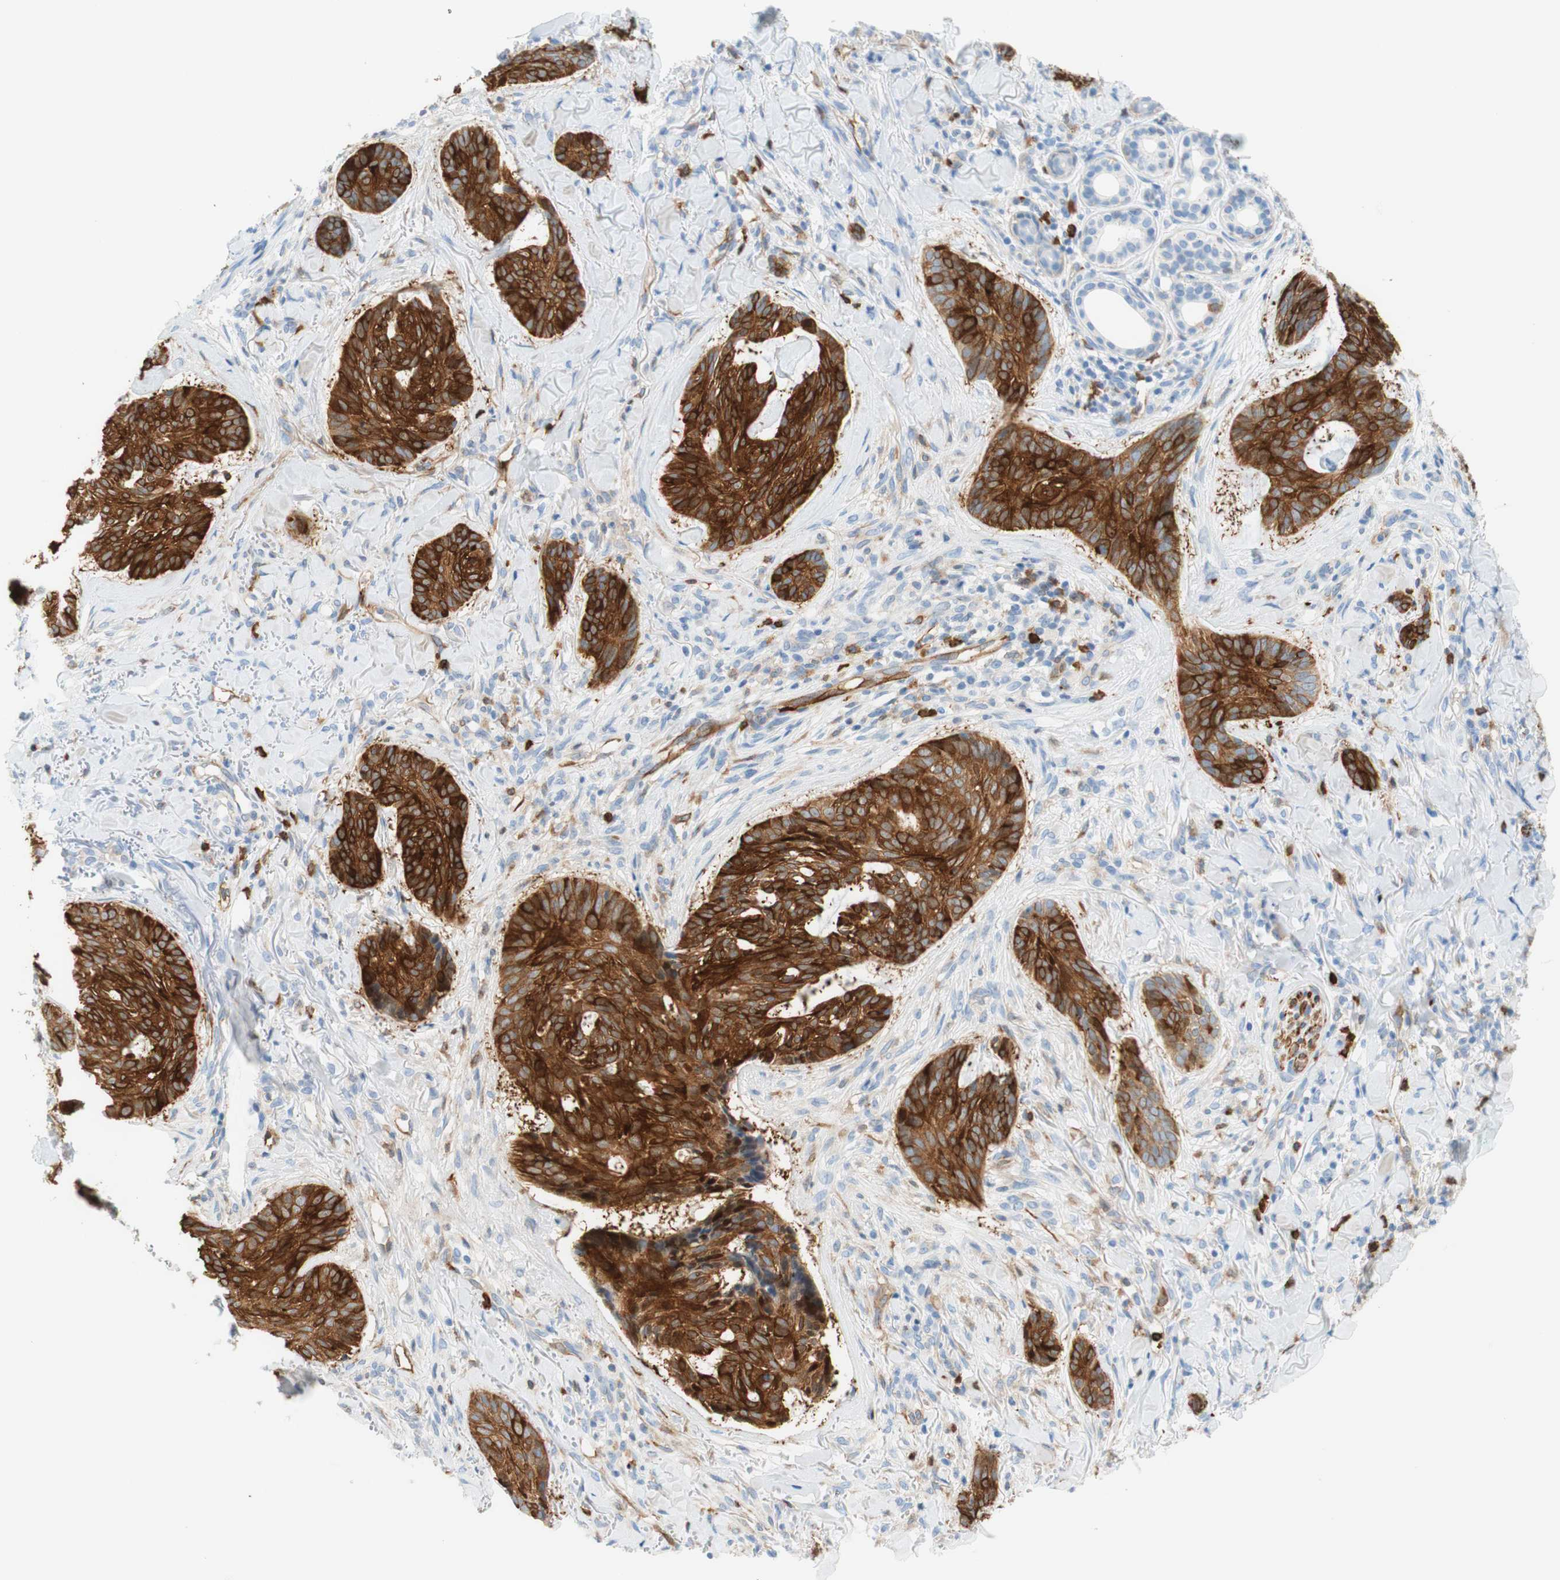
{"staining": {"intensity": "strong", "quantity": "25%-75%", "location": "cytoplasmic/membranous"}, "tissue": "skin cancer", "cell_type": "Tumor cells", "image_type": "cancer", "snomed": [{"axis": "morphology", "description": "Basal cell carcinoma"}, {"axis": "topography", "description": "Skin"}], "caption": "Strong cytoplasmic/membranous protein staining is present in approximately 25%-75% of tumor cells in skin cancer (basal cell carcinoma).", "gene": "STMN1", "patient": {"sex": "male", "age": 43}}